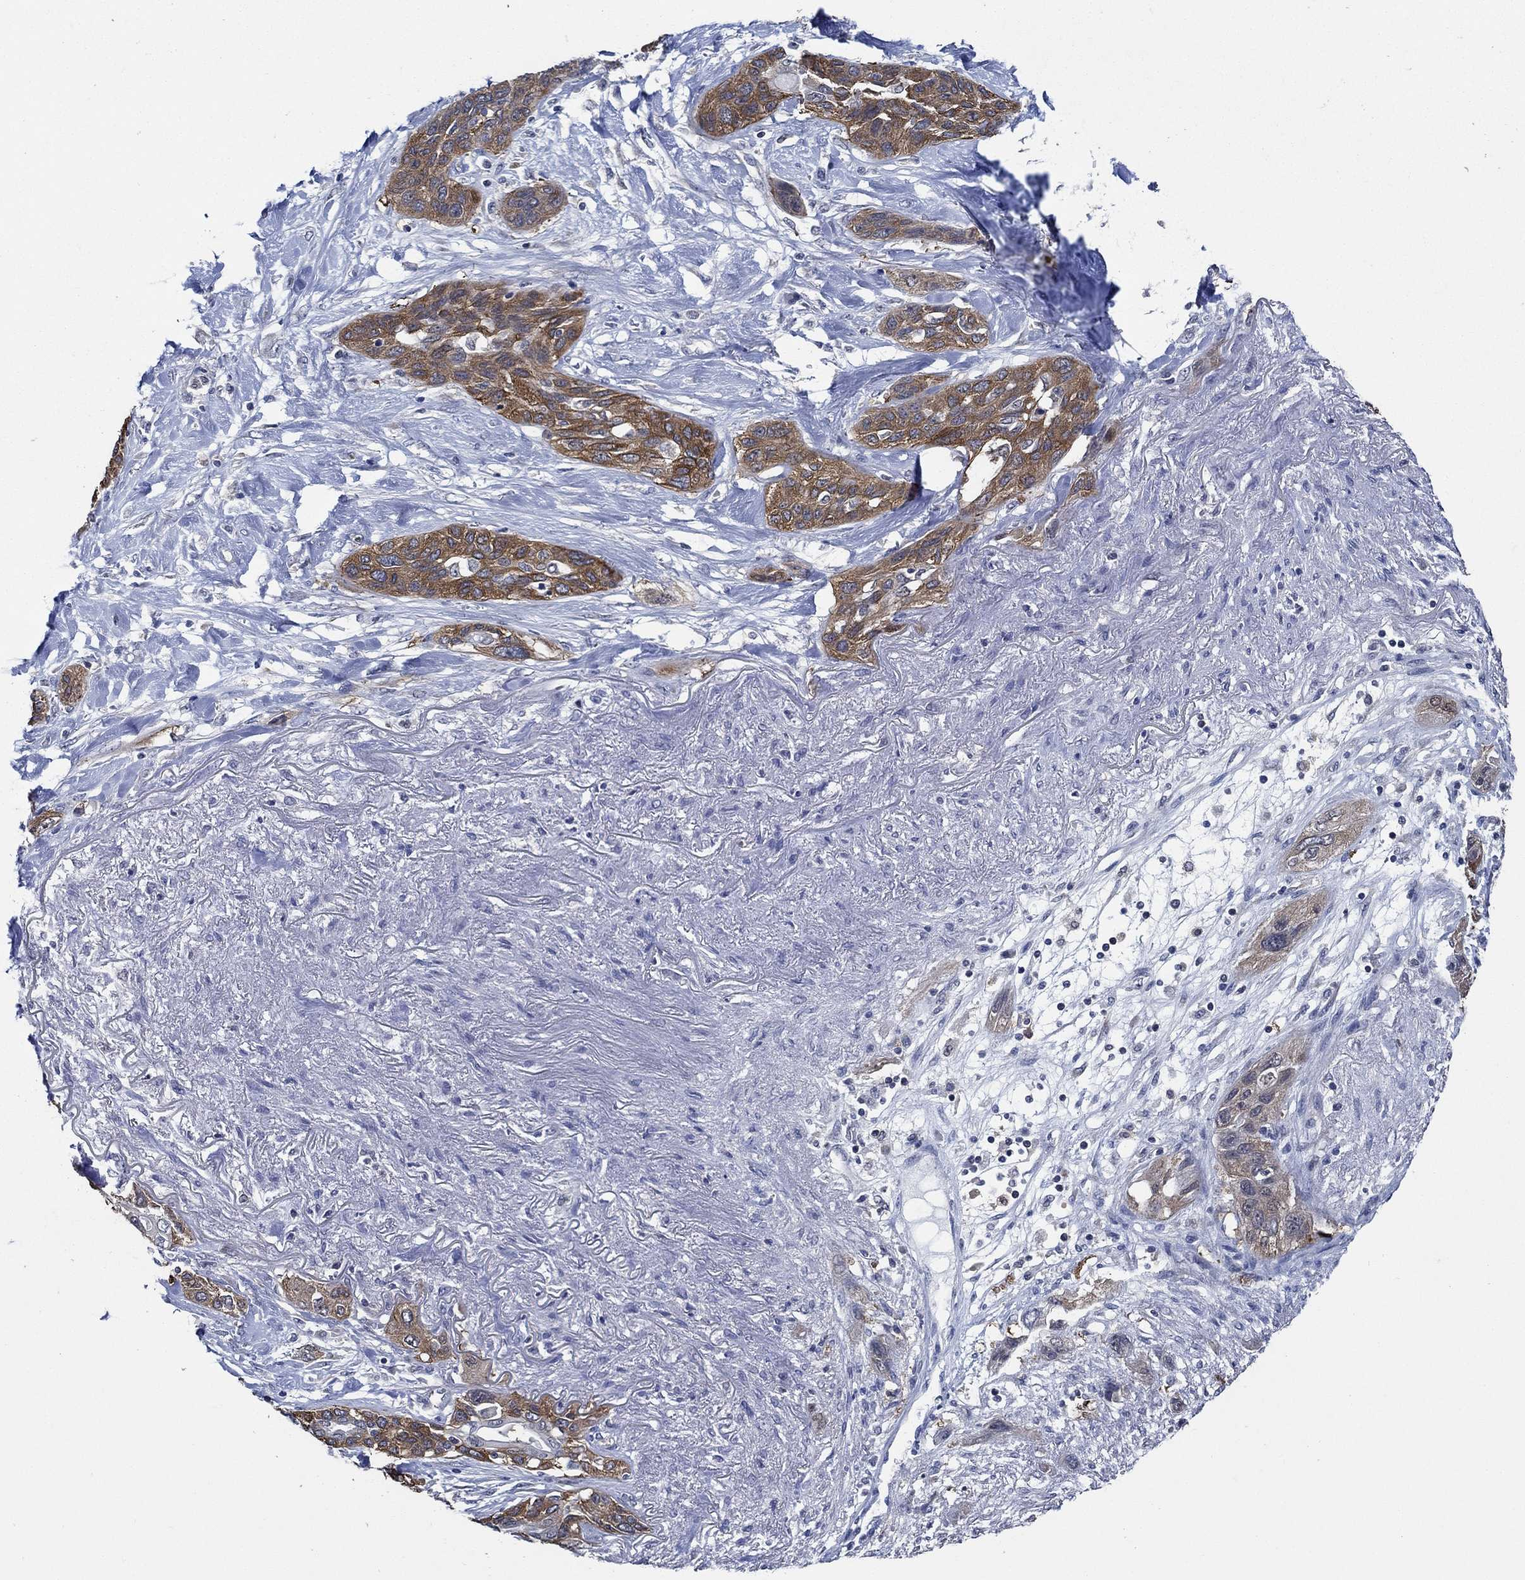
{"staining": {"intensity": "strong", "quantity": ">75%", "location": "cytoplasmic/membranous"}, "tissue": "lung cancer", "cell_type": "Tumor cells", "image_type": "cancer", "snomed": [{"axis": "morphology", "description": "Squamous cell carcinoma, NOS"}, {"axis": "topography", "description": "Lung"}], "caption": "A high amount of strong cytoplasmic/membranous expression is present in about >75% of tumor cells in lung cancer tissue.", "gene": "DACT1", "patient": {"sex": "female", "age": 70}}